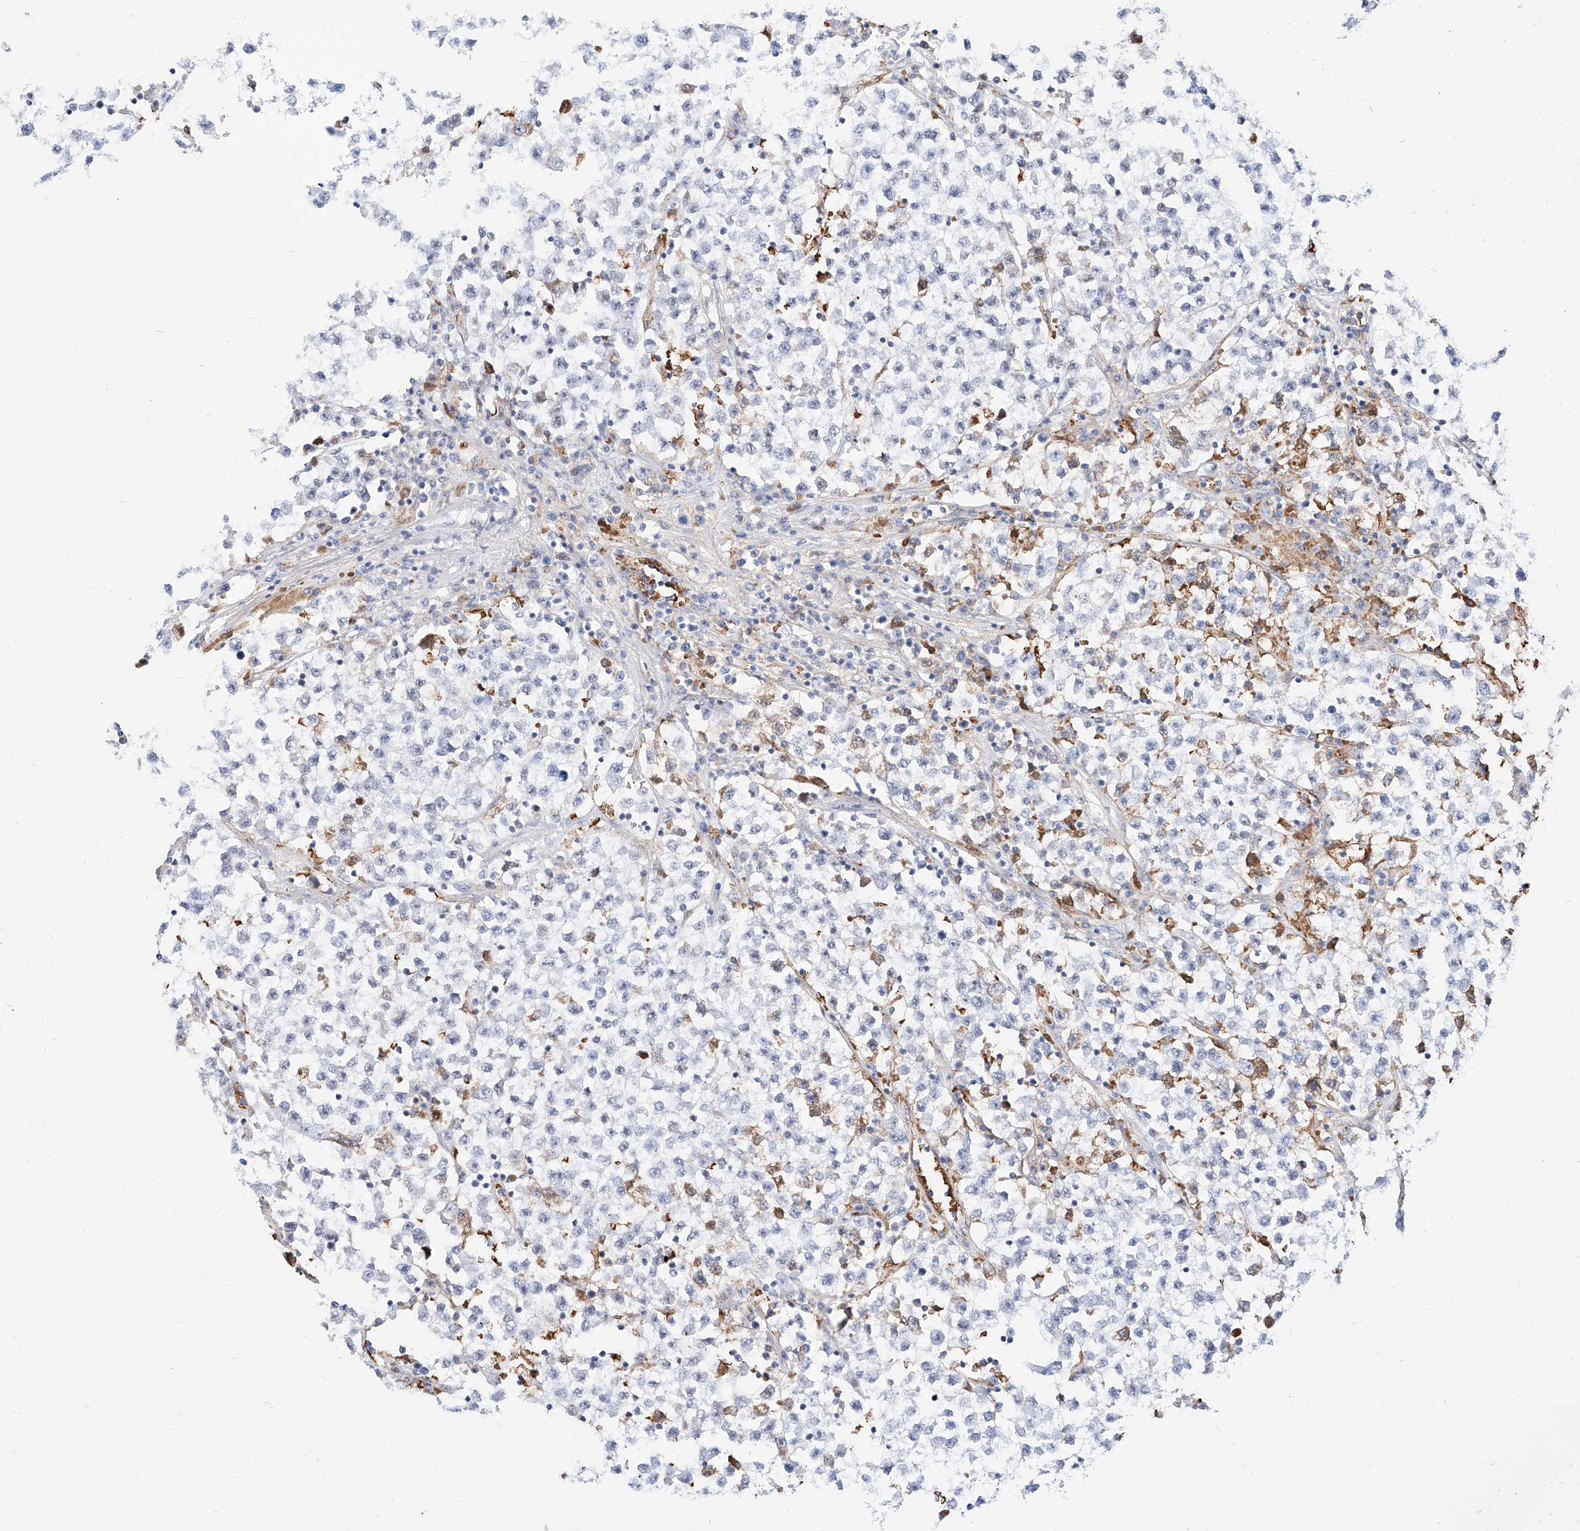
{"staining": {"intensity": "negative", "quantity": "none", "location": "none"}, "tissue": "testis cancer", "cell_type": "Tumor cells", "image_type": "cancer", "snomed": [{"axis": "morphology", "description": "Seminoma, NOS"}, {"axis": "topography", "description": "Testis"}], "caption": "A histopathology image of human testis seminoma is negative for staining in tumor cells.", "gene": "ZFP42", "patient": {"sex": "male", "age": 22}}